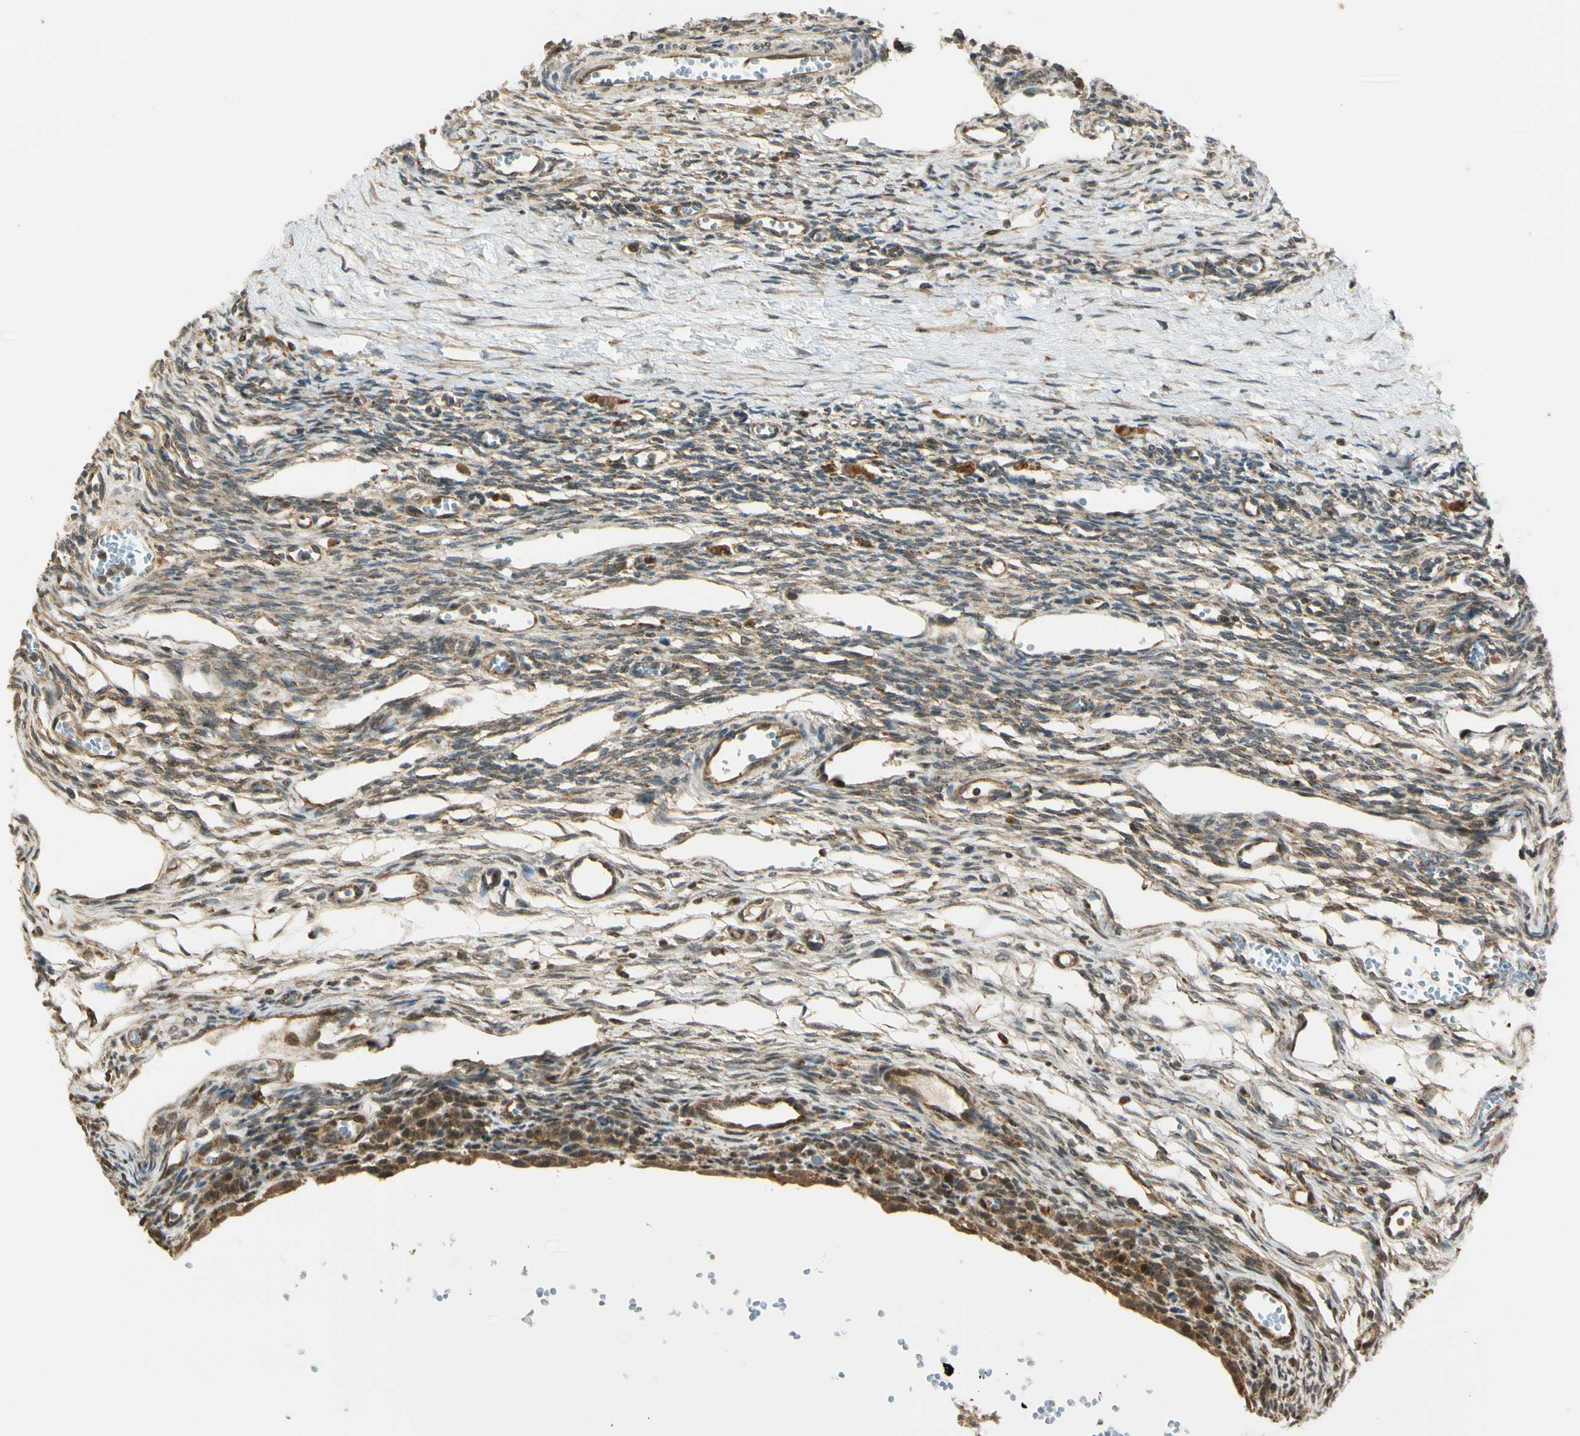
{"staining": {"intensity": "weak", "quantity": "25%-75%", "location": "cytoplasmic/membranous"}, "tissue": "ovary", "cell_type": "Ovarian stroma cells", "image_type": "normal", "snomed": [{"axis": "morphology", "description": "Normal tissue, NOS"}, {"axis": "topography", "description": "Ovary"}], "caption": "Weak cytoplasmic/membranous positivity is seen in approximately 25%-75% of ovarian stroma cells in normal ovary. The staining was performed using DAB (3,3'-diaminobenzidine) to visualize the protein expression in brown, while the nuclei were stained in blue with hematoxylin (Magnification: 20x).", "gene": "LAMTOR1", "patient": {"sex": "female", "age": 33}}